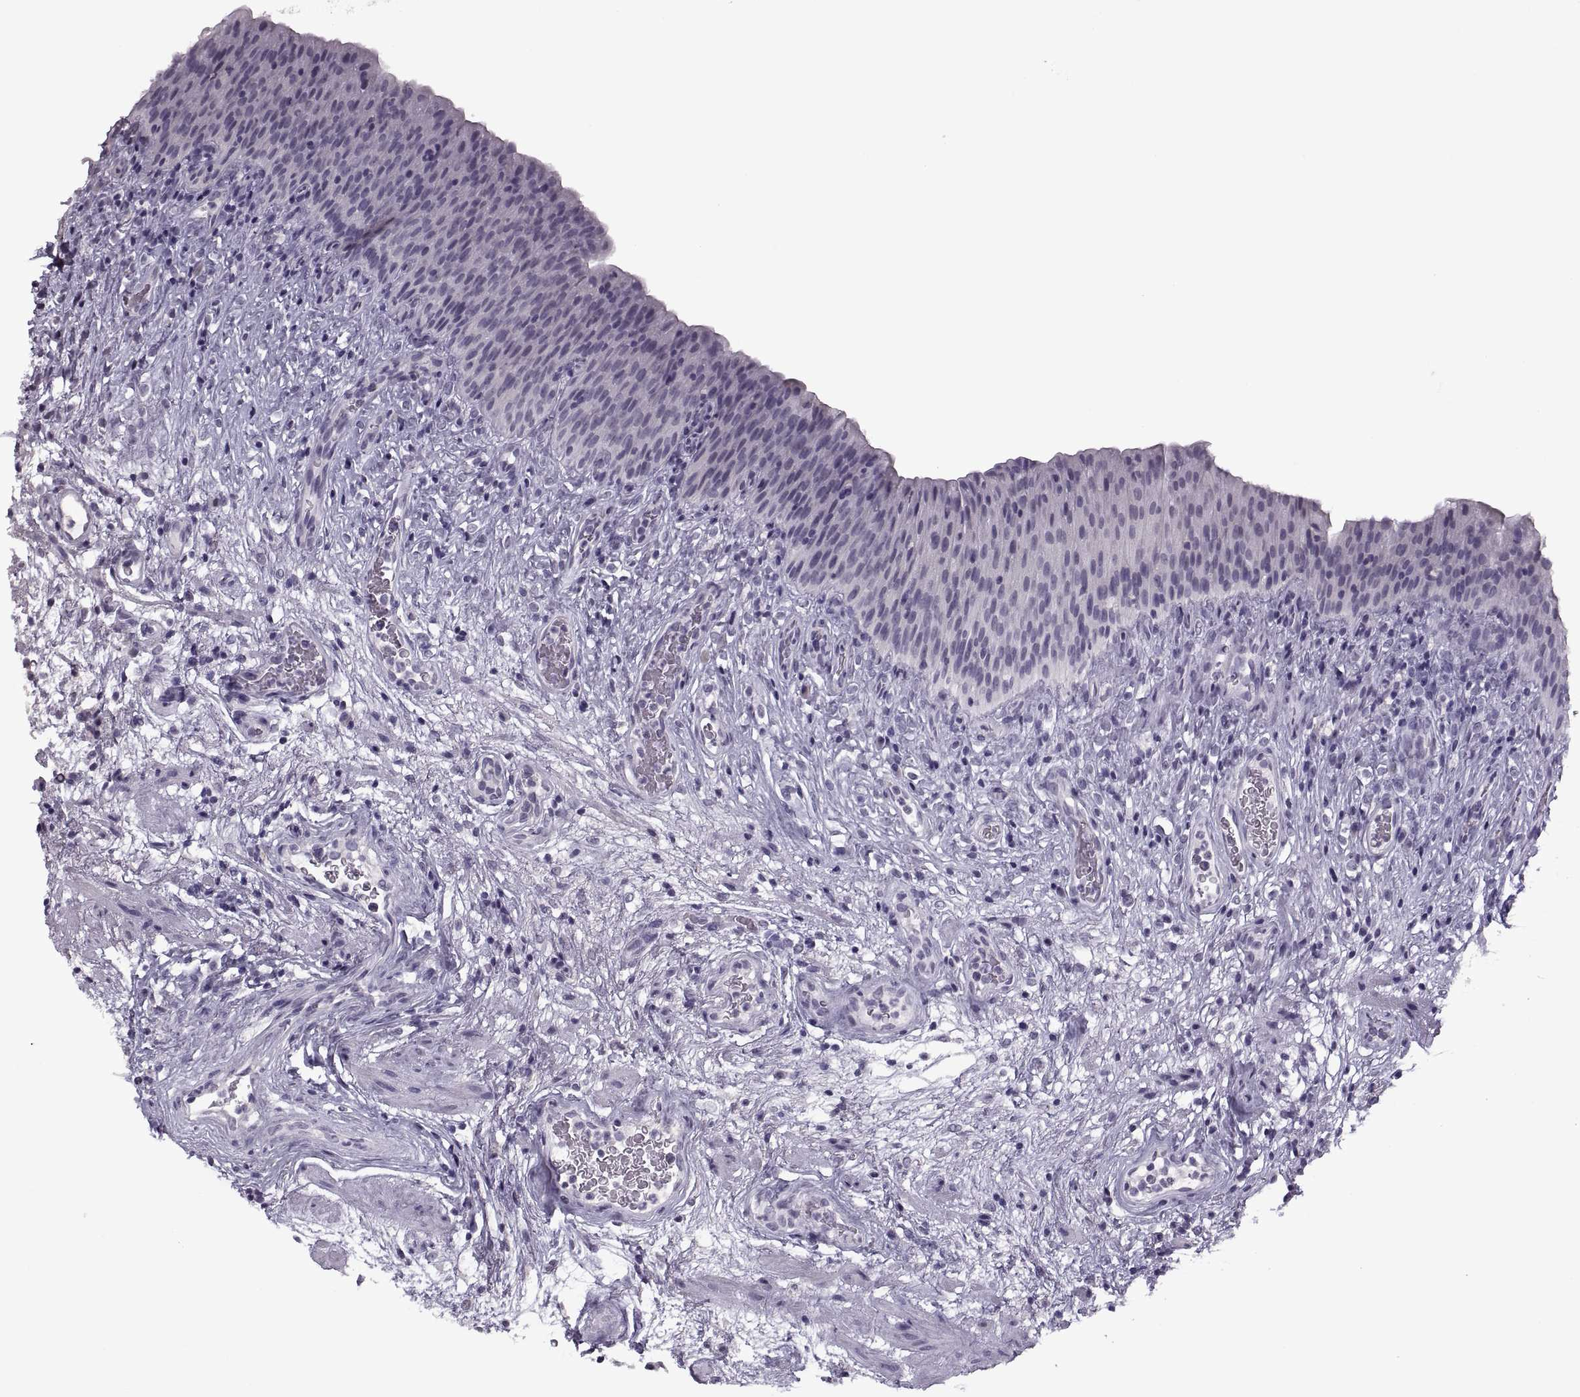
{"staining": {"intensity": "negative", "quantity": "none", "location": "none"}, "tissue": "urinary bladder", "cell_type": "Urothelial cells", "image_type": "normal", "snomed": [{"axis": "morphology", "description": "Normal tissue, NOS"}, {"axis": "topography", "description": "Urinary bladder"}], "caption": "This is an immunohistochemistry micrograph of benign urinary bladder. There is no positivity in urothelial cells.", "gene": "PAGE2B", "patient": {"sex": "male", "age": 76}}